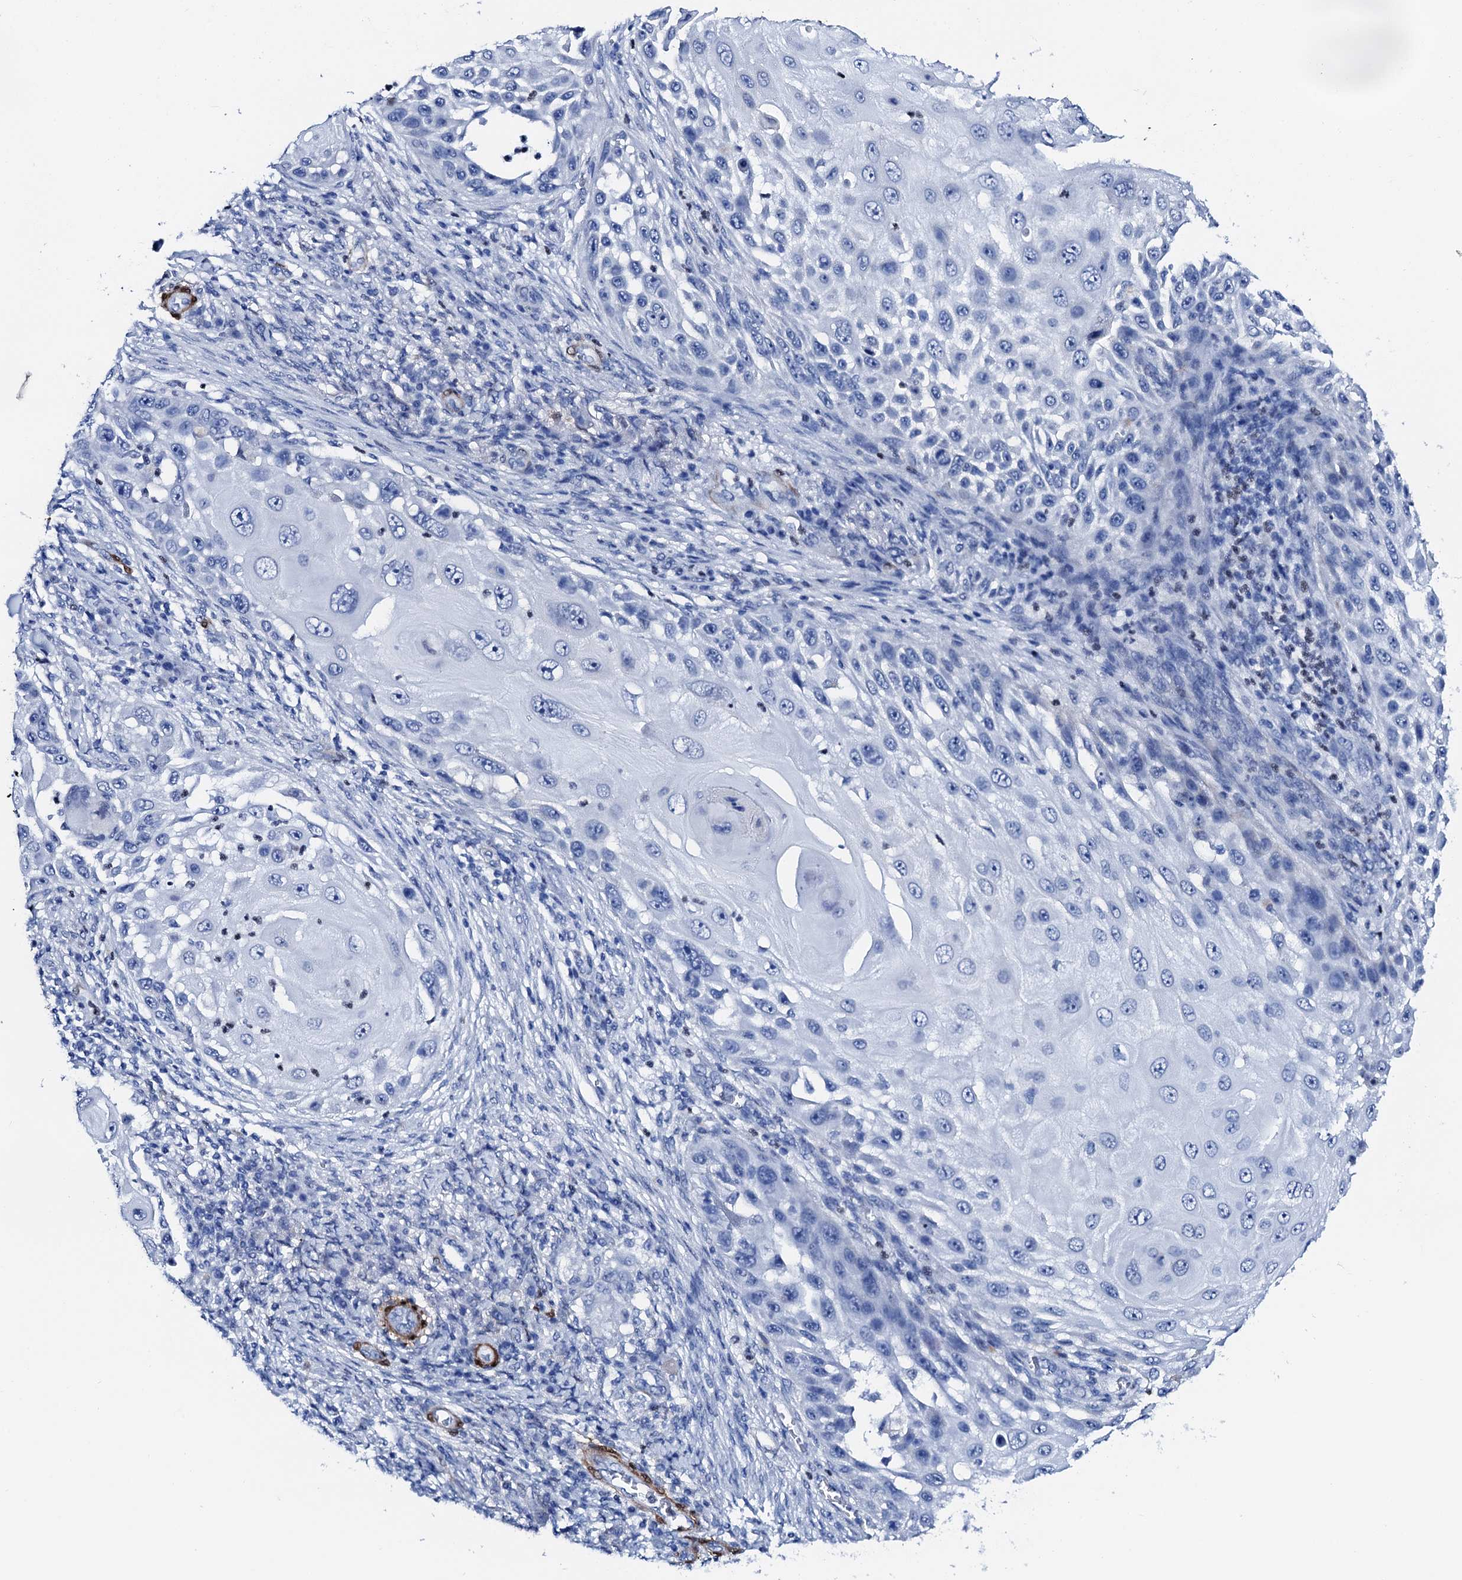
{"staining": {"intensity": "negative", "quantity": "none", "location": "none"}, "tissue": "skin cancer", "cell_type": "Tumor cells", "image_type": "cancer", "snomed": [{"axis": "morphology", "description": "Squamous cell carcinoma, NOS"}, {"axis": "topography", "description": "Skin"}], "caption": "DAB immunohistochemical staining of human squamous cell carcinoma (skin) displays no significant staining in tumor cells. The staining is performed using DAB (3,3'-diaminobenzidine) brown chromogen with nuclei counter-stained in using hematoxylin.", "gene": "NRIP2", "patient": {"sex": "female", "age": 44}}